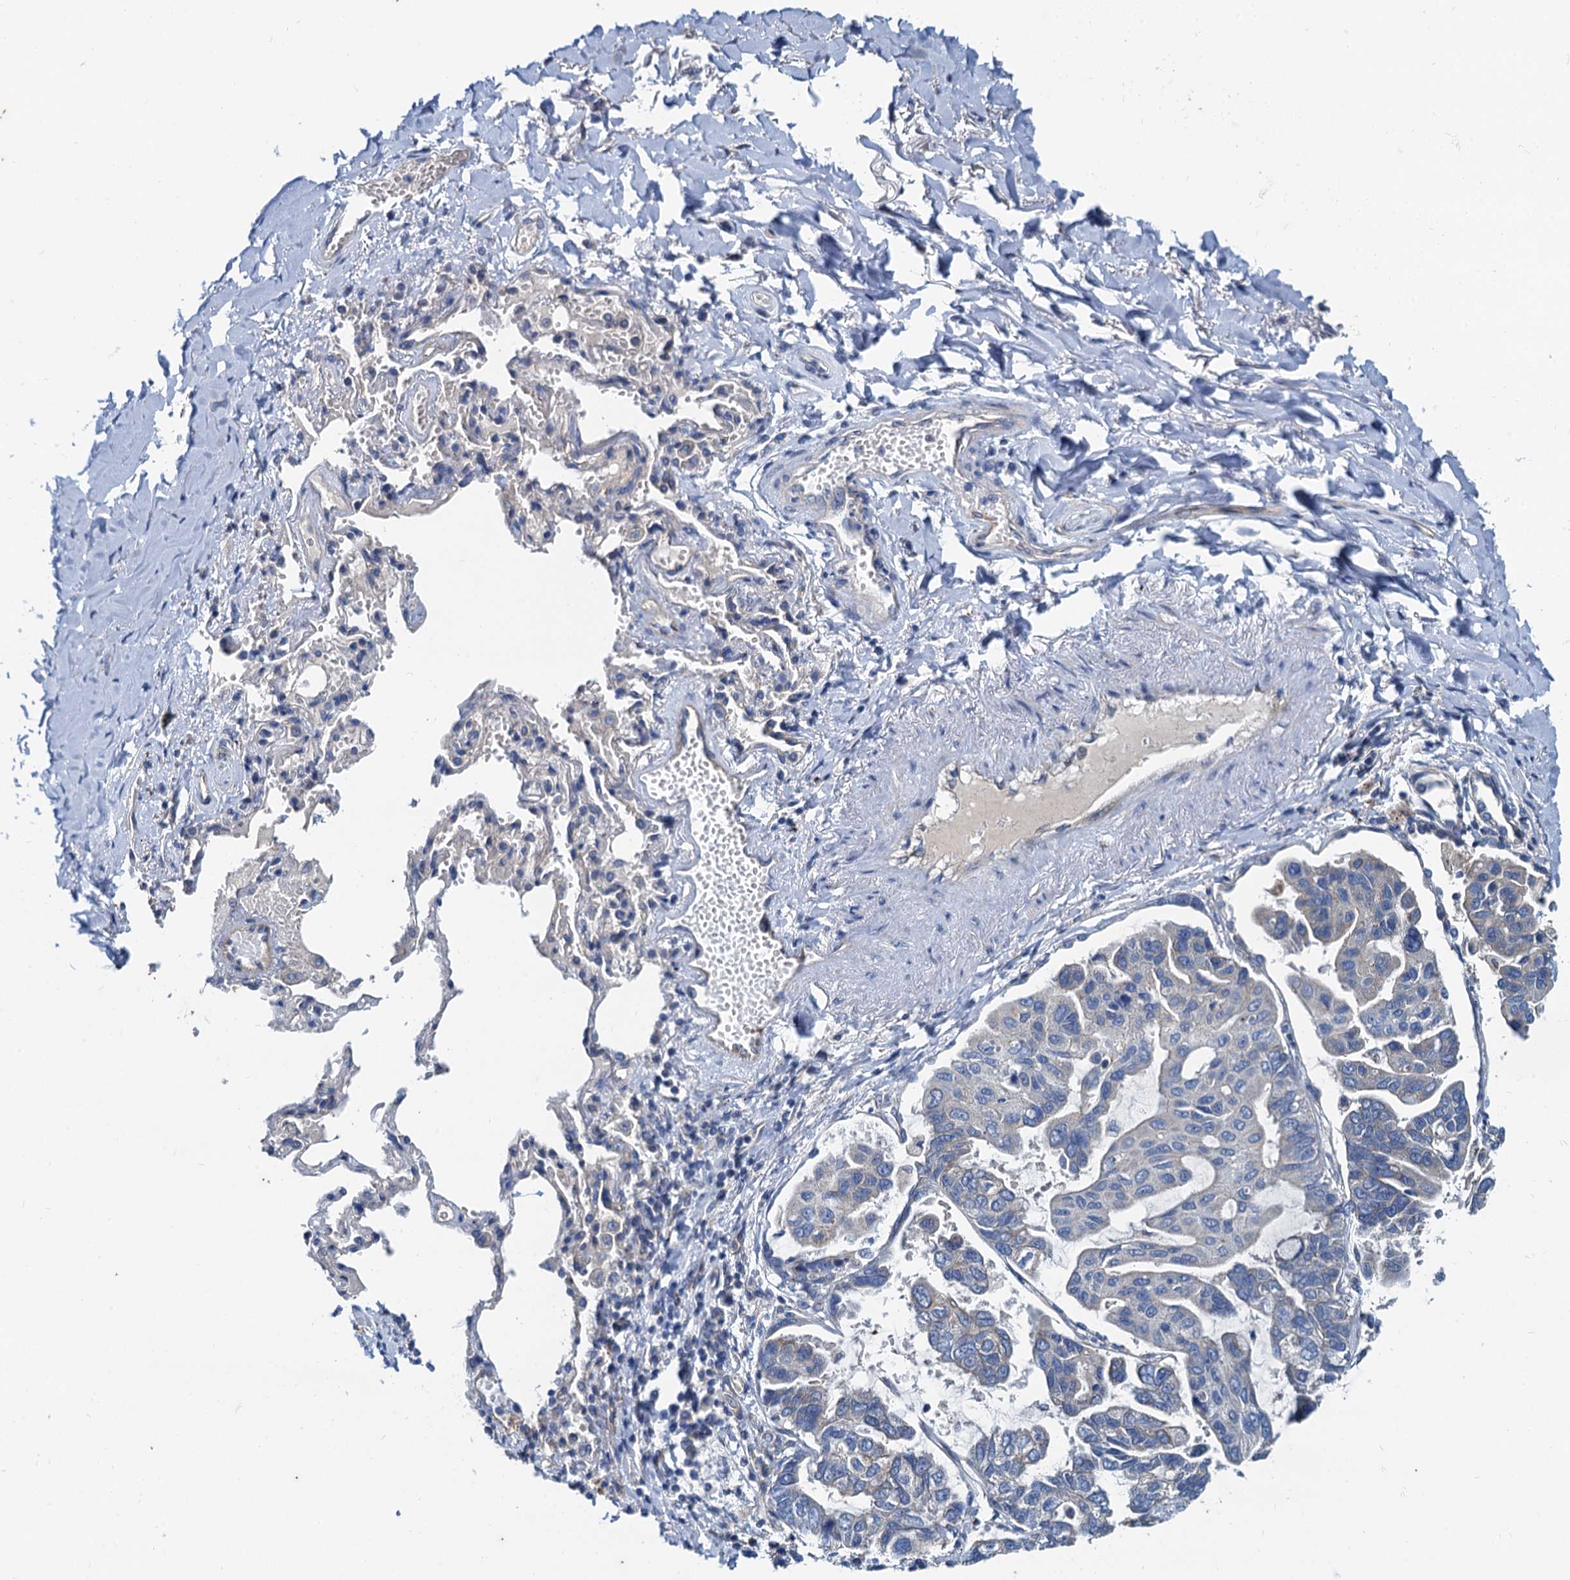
{"staining": {"intensity": "negative", "quantity": "none", "location": "none"}, "tissue": "lung cancer", "cell_type": "Tumor cells", "image_type": "cancer", "snomed": [{"axis": "morphology", "description": "Adenocarcinoma, NOS"}, {"axis": "topography", "description": "Lung"}], "caption": "Protein analysis of lung adenocarcinoma shows no significant positivity in tumor cells.", "gene": "NGRN", "patient": {"sex": "male", "age": 64}}